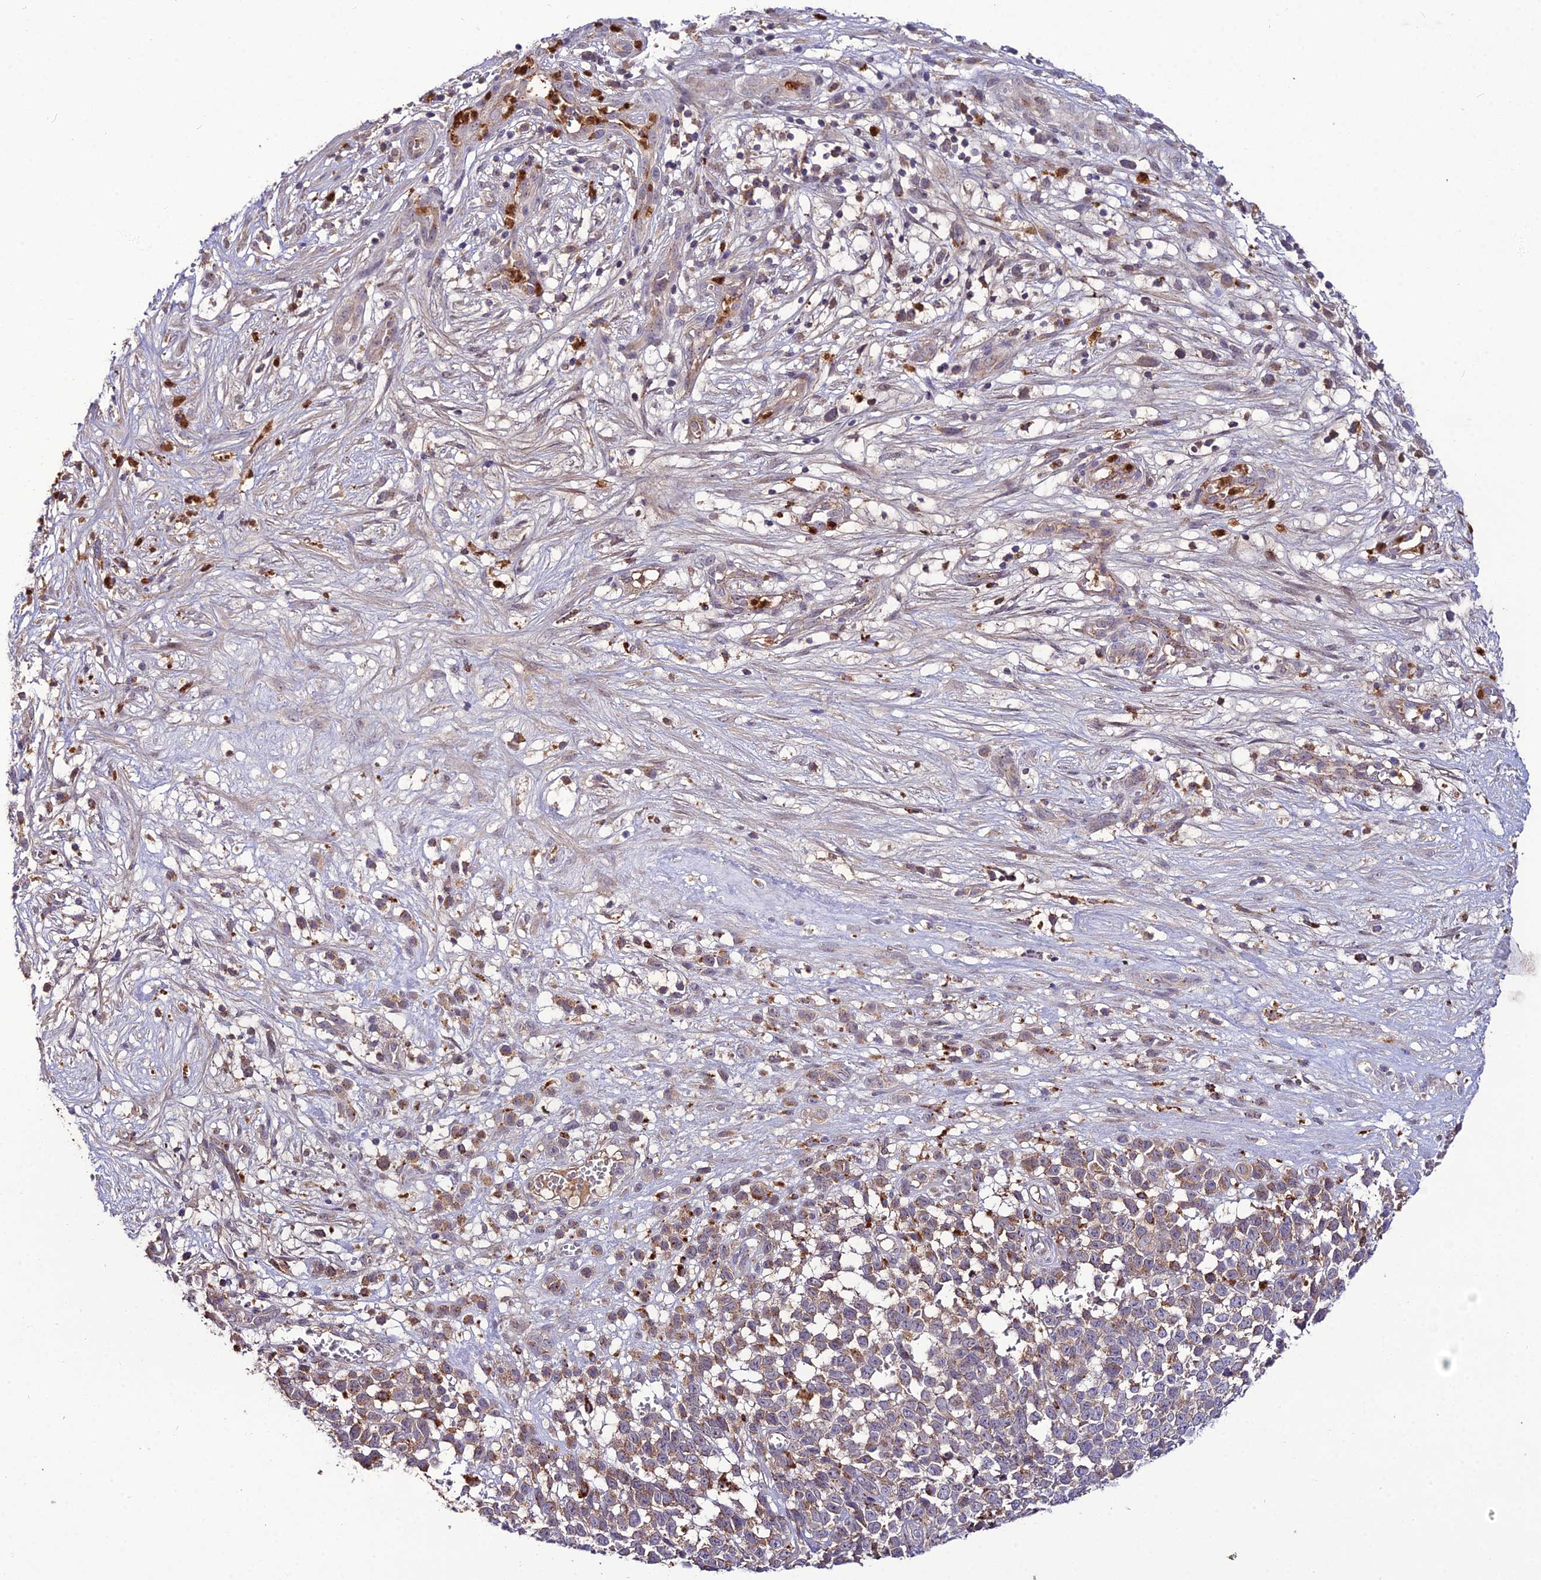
{"staining": {"intensity": "weak", "quantity": "25%-75%", "location": "cytoplasmic/membranous"}, "tissue": "melanoma", "cell_type": "Tumor cells", "image_type": "cancer", "snomed": [{"axis": "morphology", "description": "Malignant melanoma, NOS"}, {"axis": "topography", "description": "Nose, NOS"}], "caption": "DAB (3,3'-diaminobenzidine) immunohistochemical staining of melanoma shows weak cytoplasmic/membranous protein staining in approximately 25%-75% of tumor cells.", "gene": "EID2", "patient": {"sex": "female", "age": 48}}